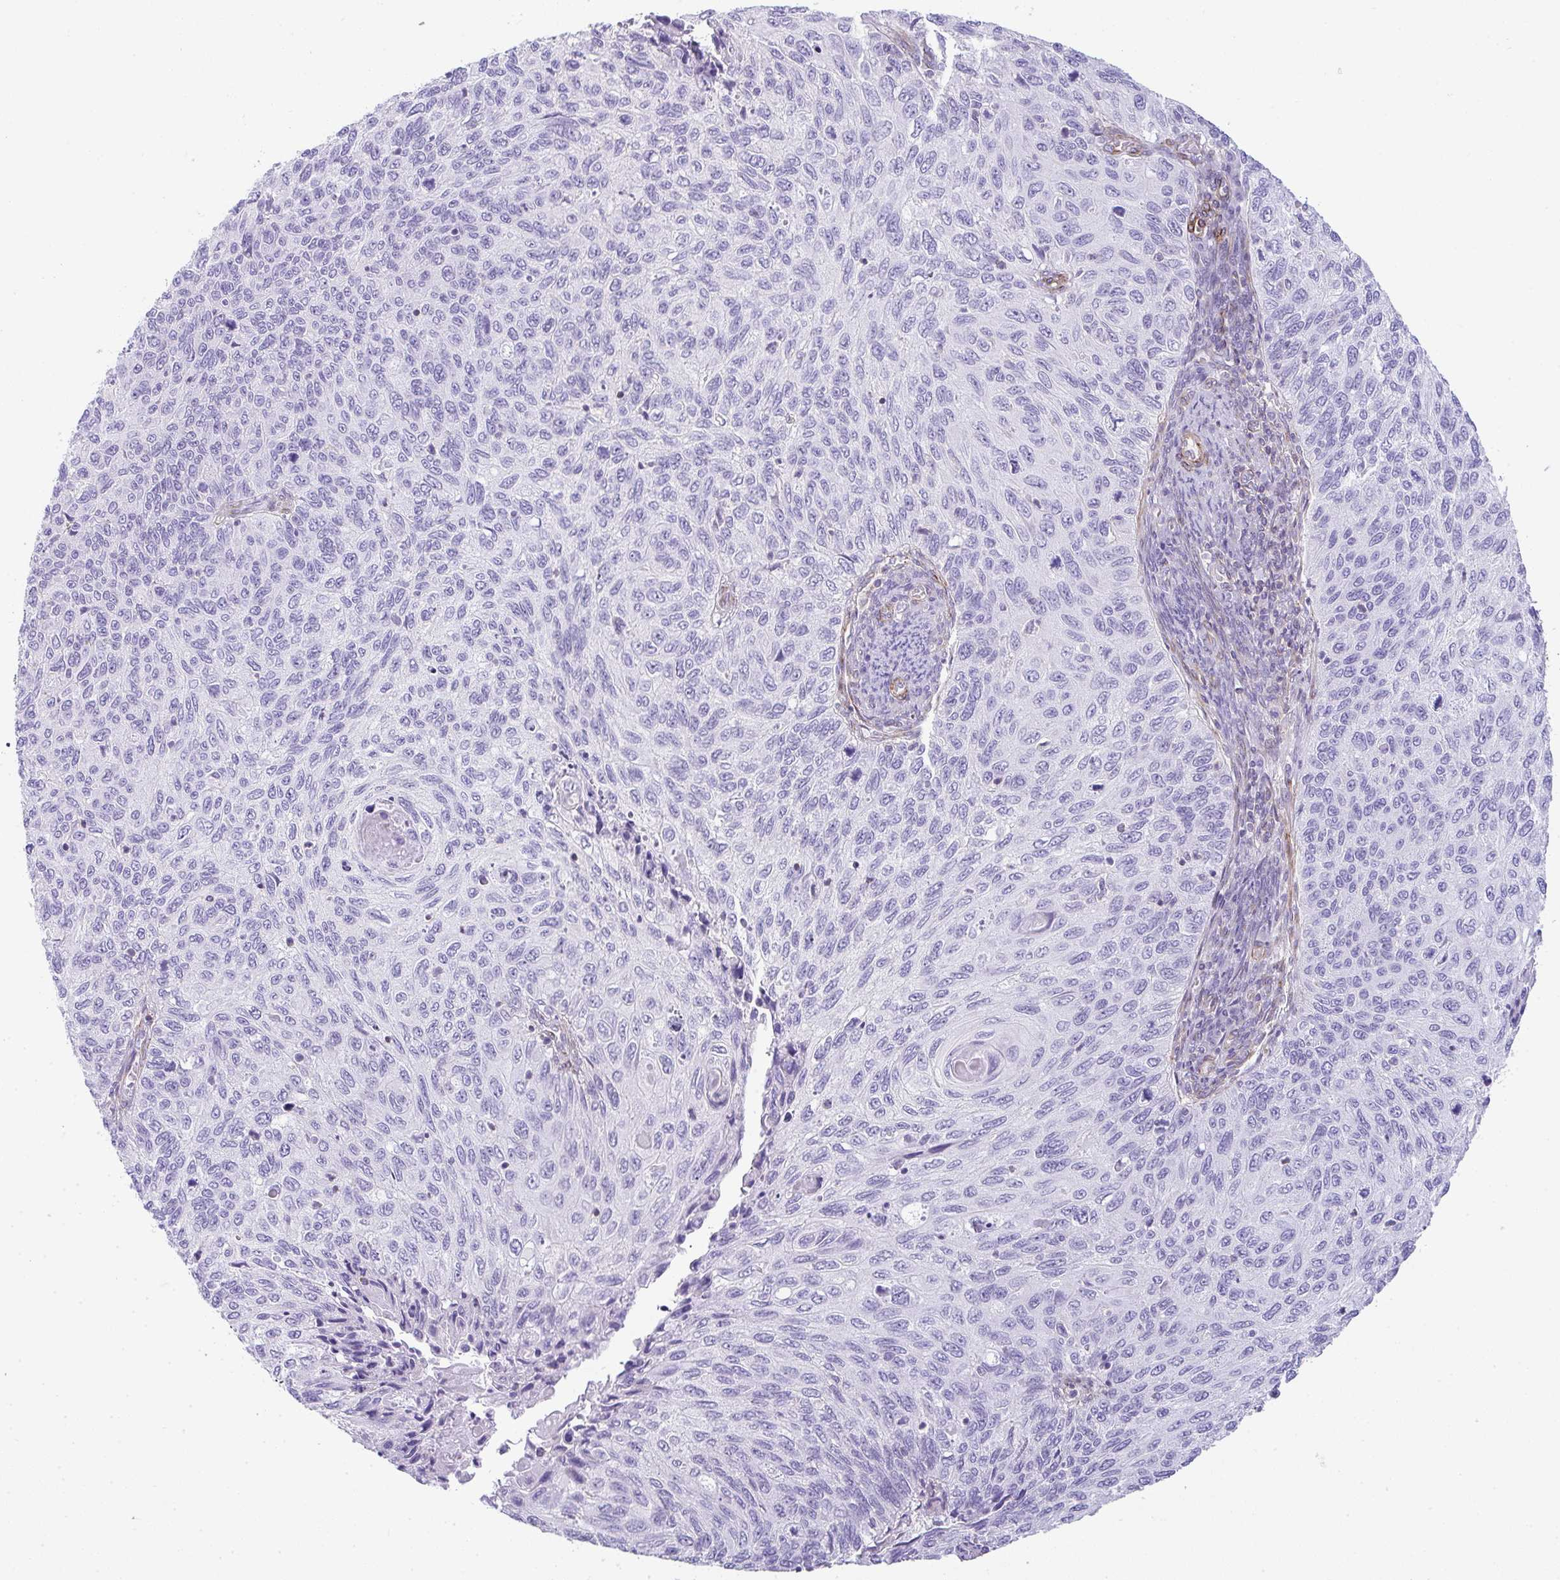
{"staining": {"intensity": "negative", "quantity": "none", "location": "none"}, "tissue": "cervical cancer", "cell_type": "Tumor cells", "image_type": "cancer", "snomed": [{"axis": "morphology", "description": "Squamous cell carcinoma, NOS"}, {"axis": "topography", "description": "Cervix"}], "caption": "There is no significant expression in tumor cells of cervical cancer (squamous cell carcinoma).", "gene": "CDRT15", "patient": {"sex": "female", "age": 70}}